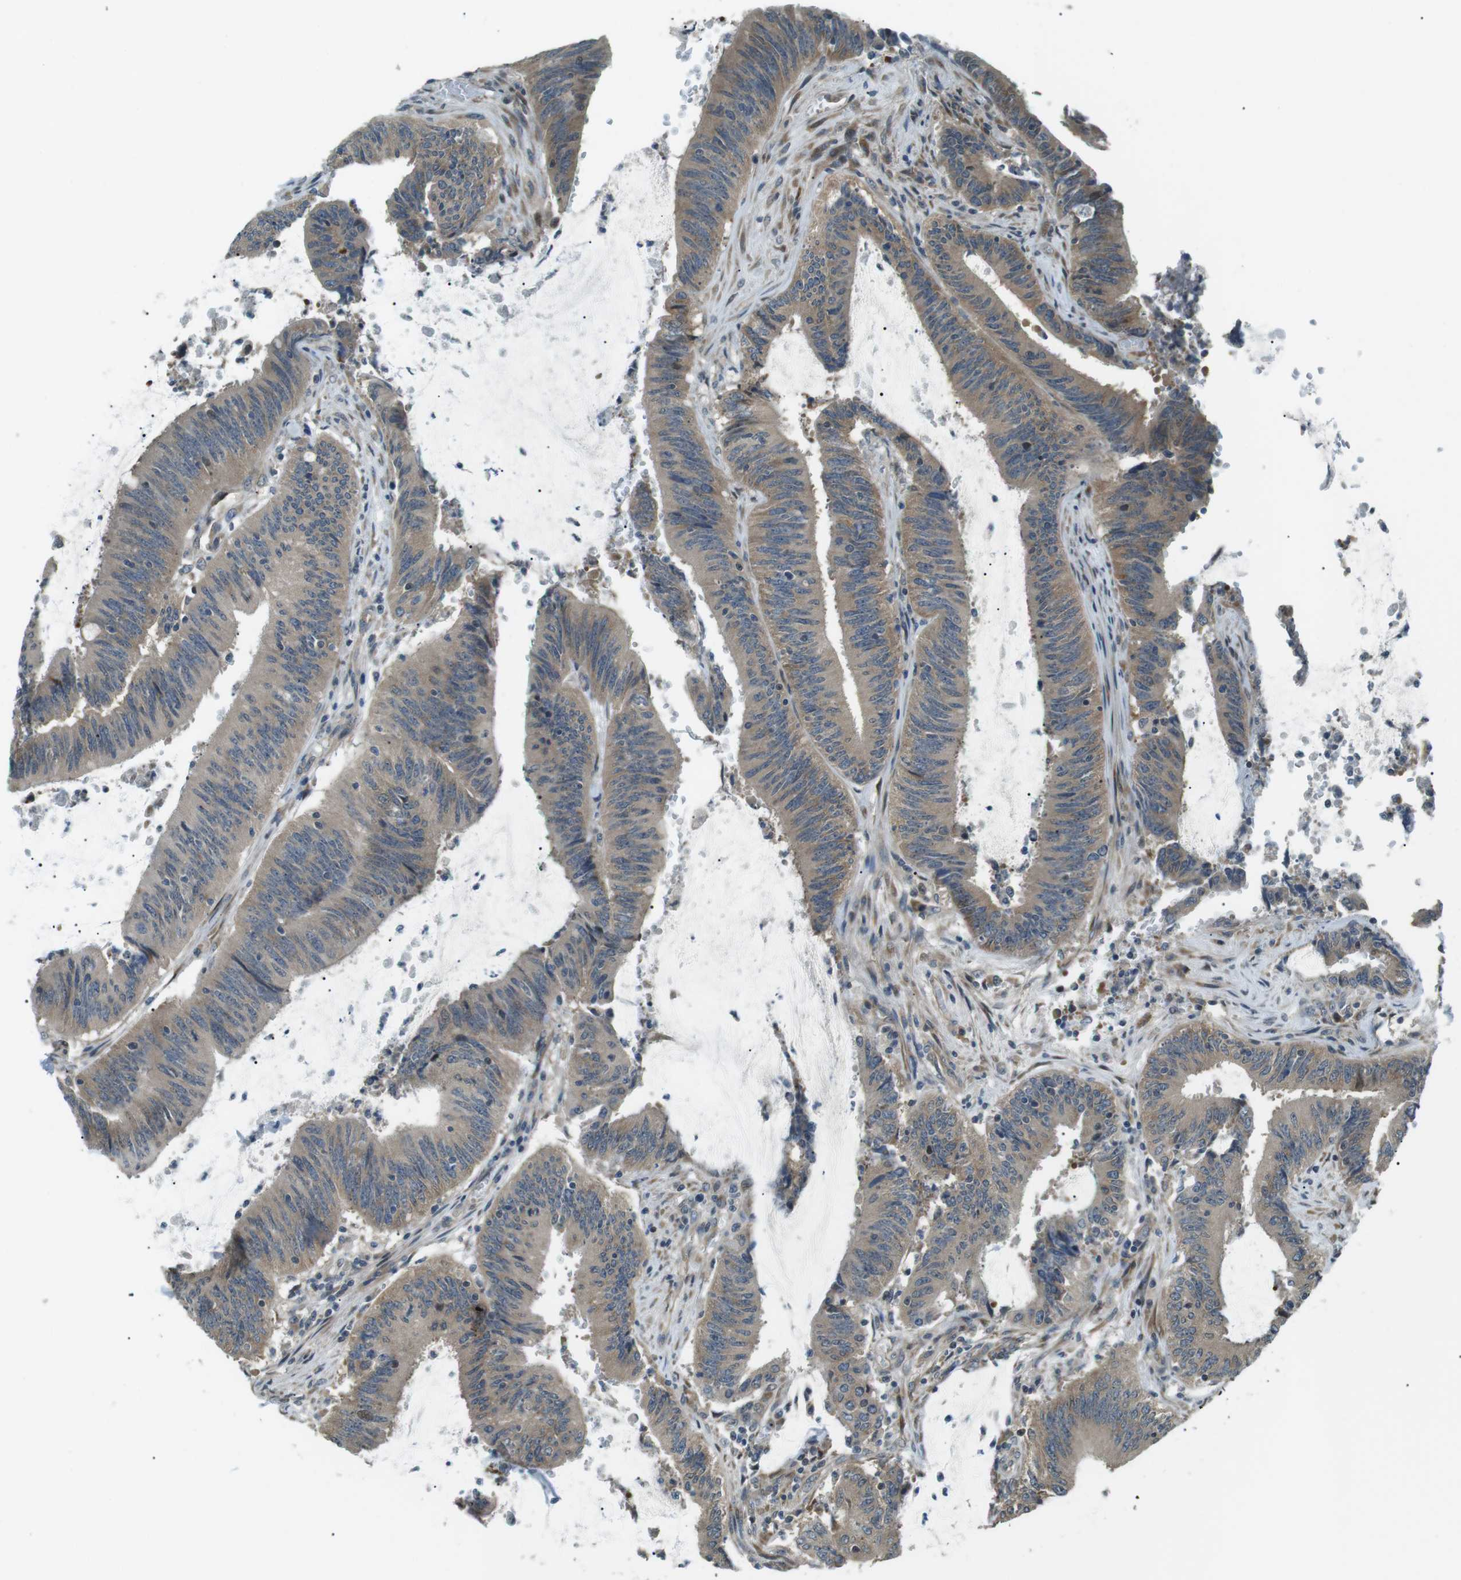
{"staining": {"intensity": "moderate", "quantity": ">75%", "location": "cytoplasmic/membranous"}, "tissue": "colorectal cancer", "cell_type": "Tumor cells", "image_type": "cancer", "snomed": [{"axis": "morphology", "description": "Normal tissue, NOS"}, {"axis": "morphology", "description": "Adenocarcinoma, NOS"}, {"axis": "topography", "description": "Rectum"}], "caption": "The histopathology image demonstrates staining of colorectal adenocarcinoma, revealing moderate cytoplasmic/membranous protein positivity (brown color) within tumor cells.", "gene": "TMEM74", "patient": {"sex": "female", "age": 66}}